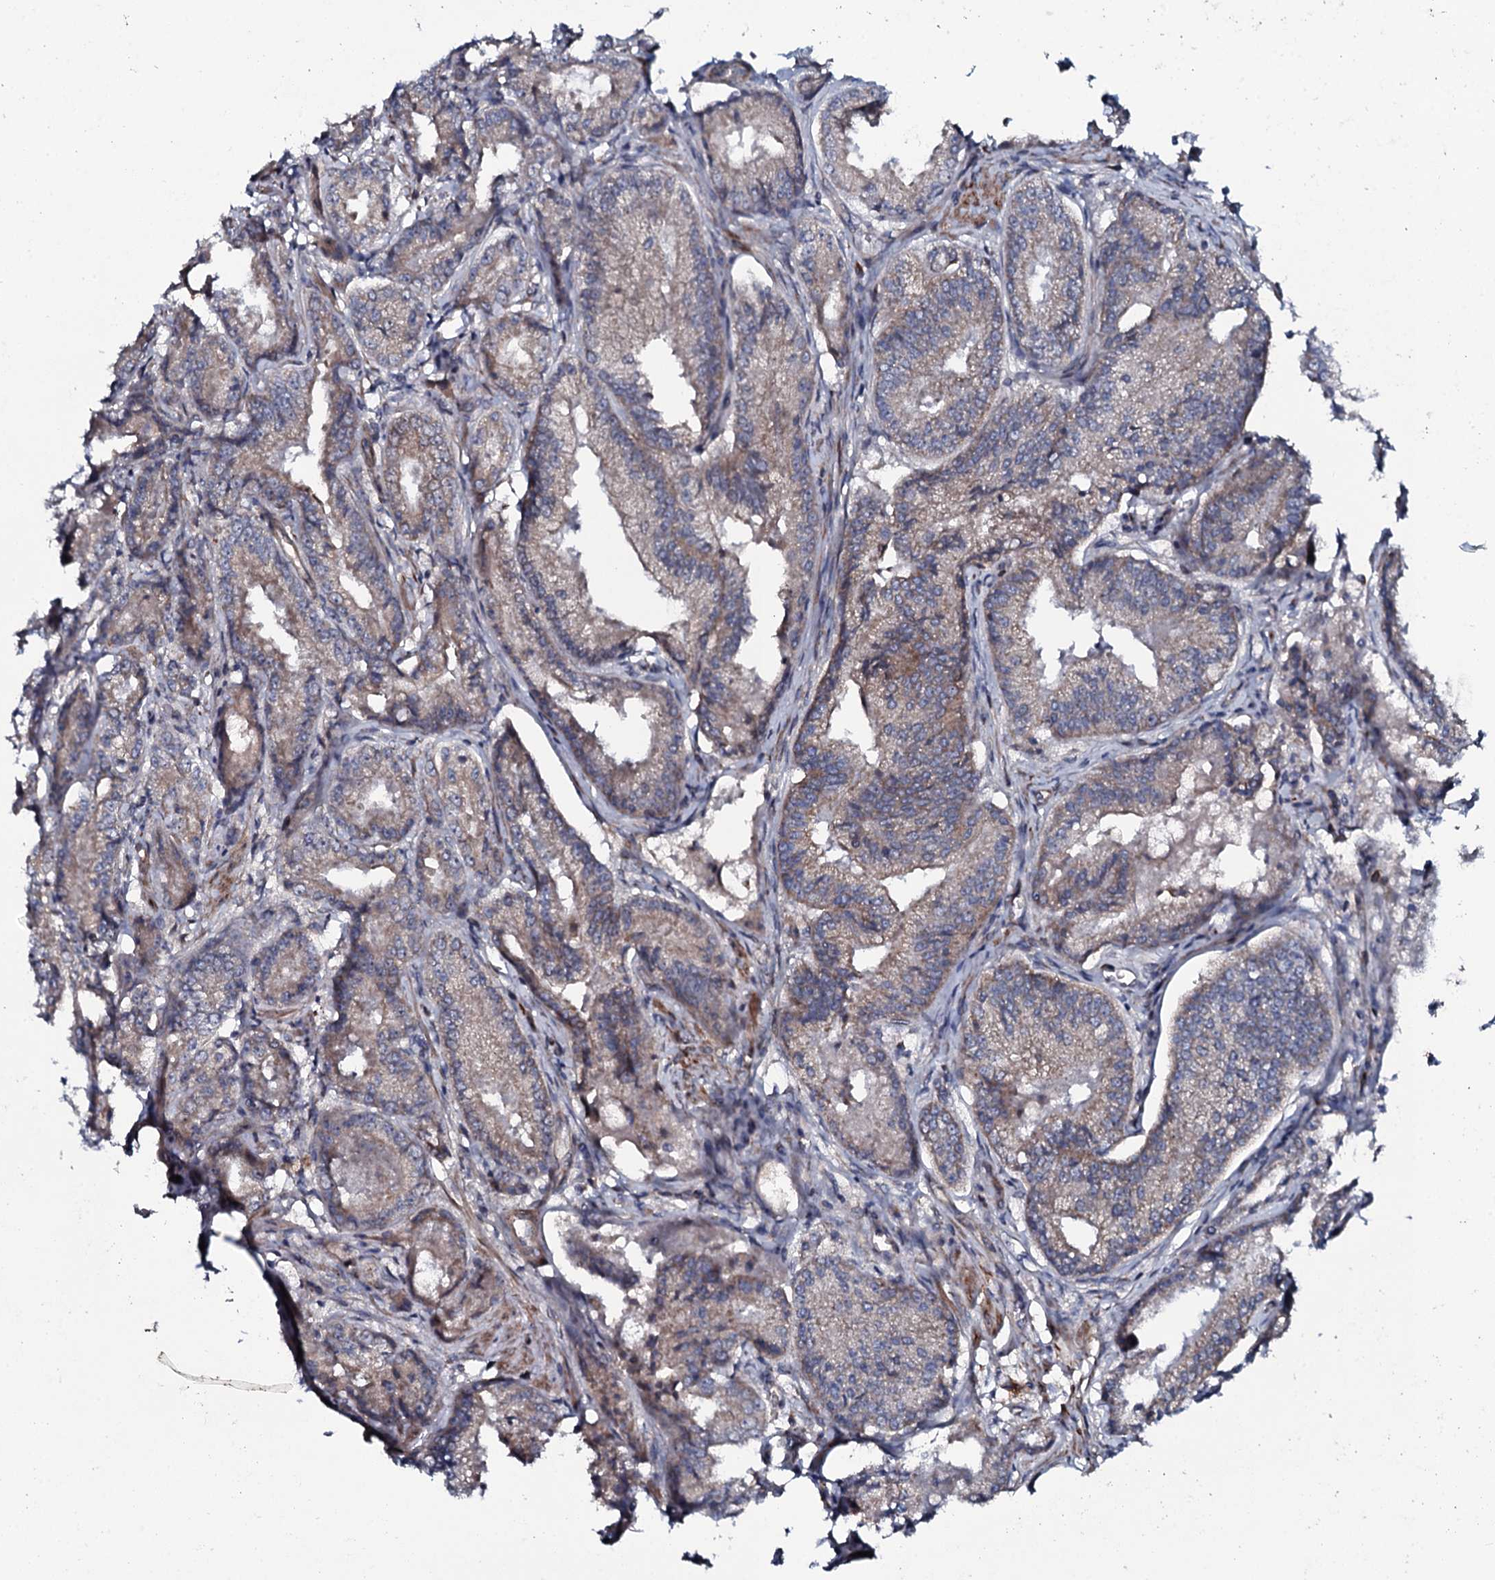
{"staining": {"intensity": "weak", "quantity": "25%-75%", "location": "cytoplasmic/membranous"}, "tissue": "prostate cancer", "cell_type": "Tumor cells", "image_type": "cancer", "snomed": [{"axis": "morphology", "description": "Adenocarcinoma, High grade"}, {"axis": "topography", "description": "Prostate"}], "caption": "Immunohistochemistry (DAB (3,3'-diaminobenzidine)) staining of prostate high-grade adenocarcinoma reveals weak cytoplasmic/membranous protein positivity in about 25%-75% of tumor cells.", "gene": "KCTD4", "patient": {"sex": "male", "age": 72}}